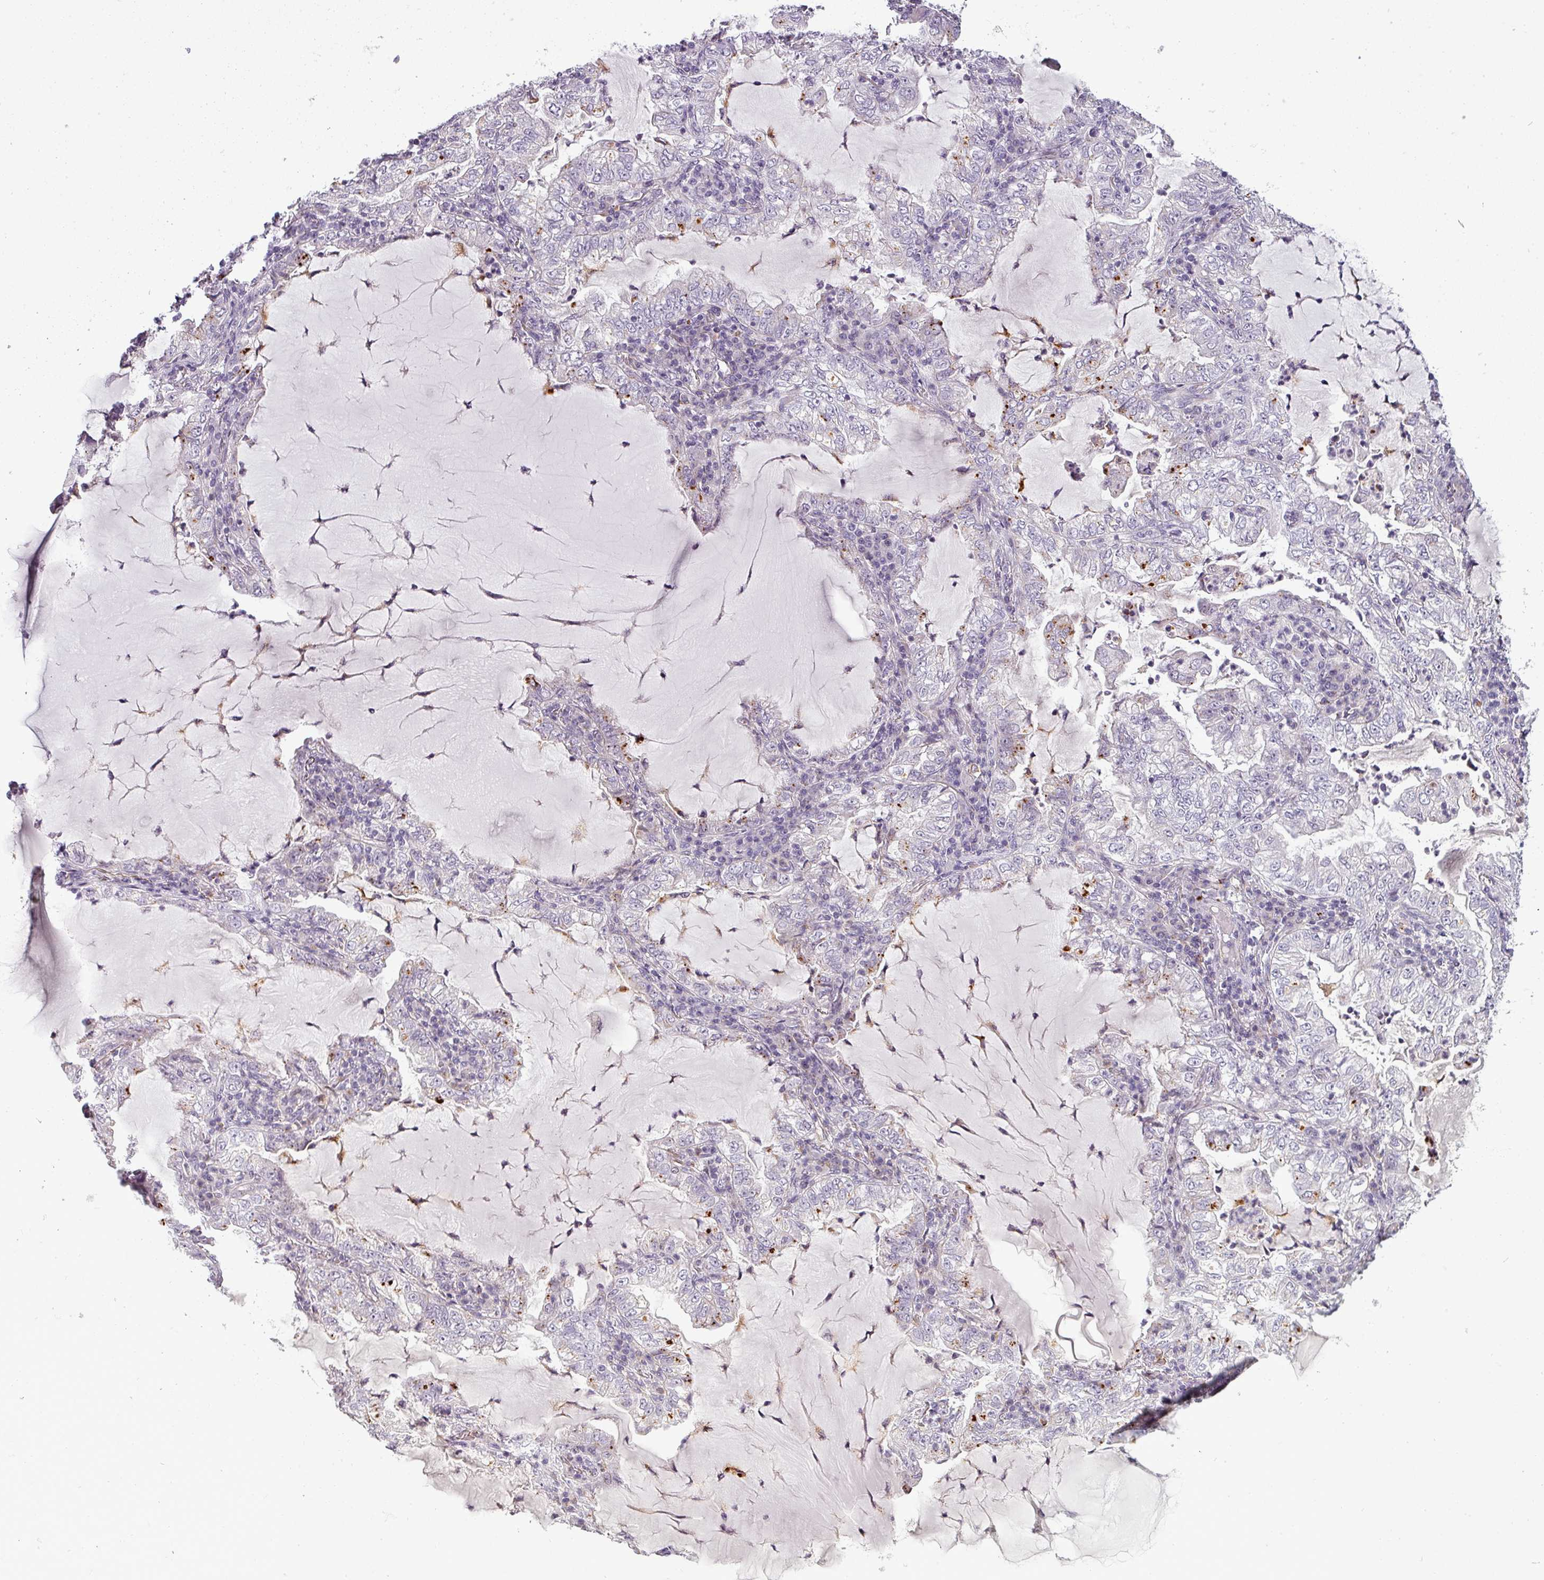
{"staining": {"intensity": "negative", "quantity": "none", "location": "none"}, "tissue": "lung cancer", "cell_type": "Tumor cells", "image_type": "cancer", "snomed": [{"axis": "morphology", "description": "Adenocarcinoma, NOS"}, {"axis": "topography", "description": "Lung"}], "caption": "Adenocarcinoma (lung) was stained to show a protein in brown. There is no significant expression in tumor cells.", "gene": "TMEFF1", "patient": {"sex": "female", "age": 73}}